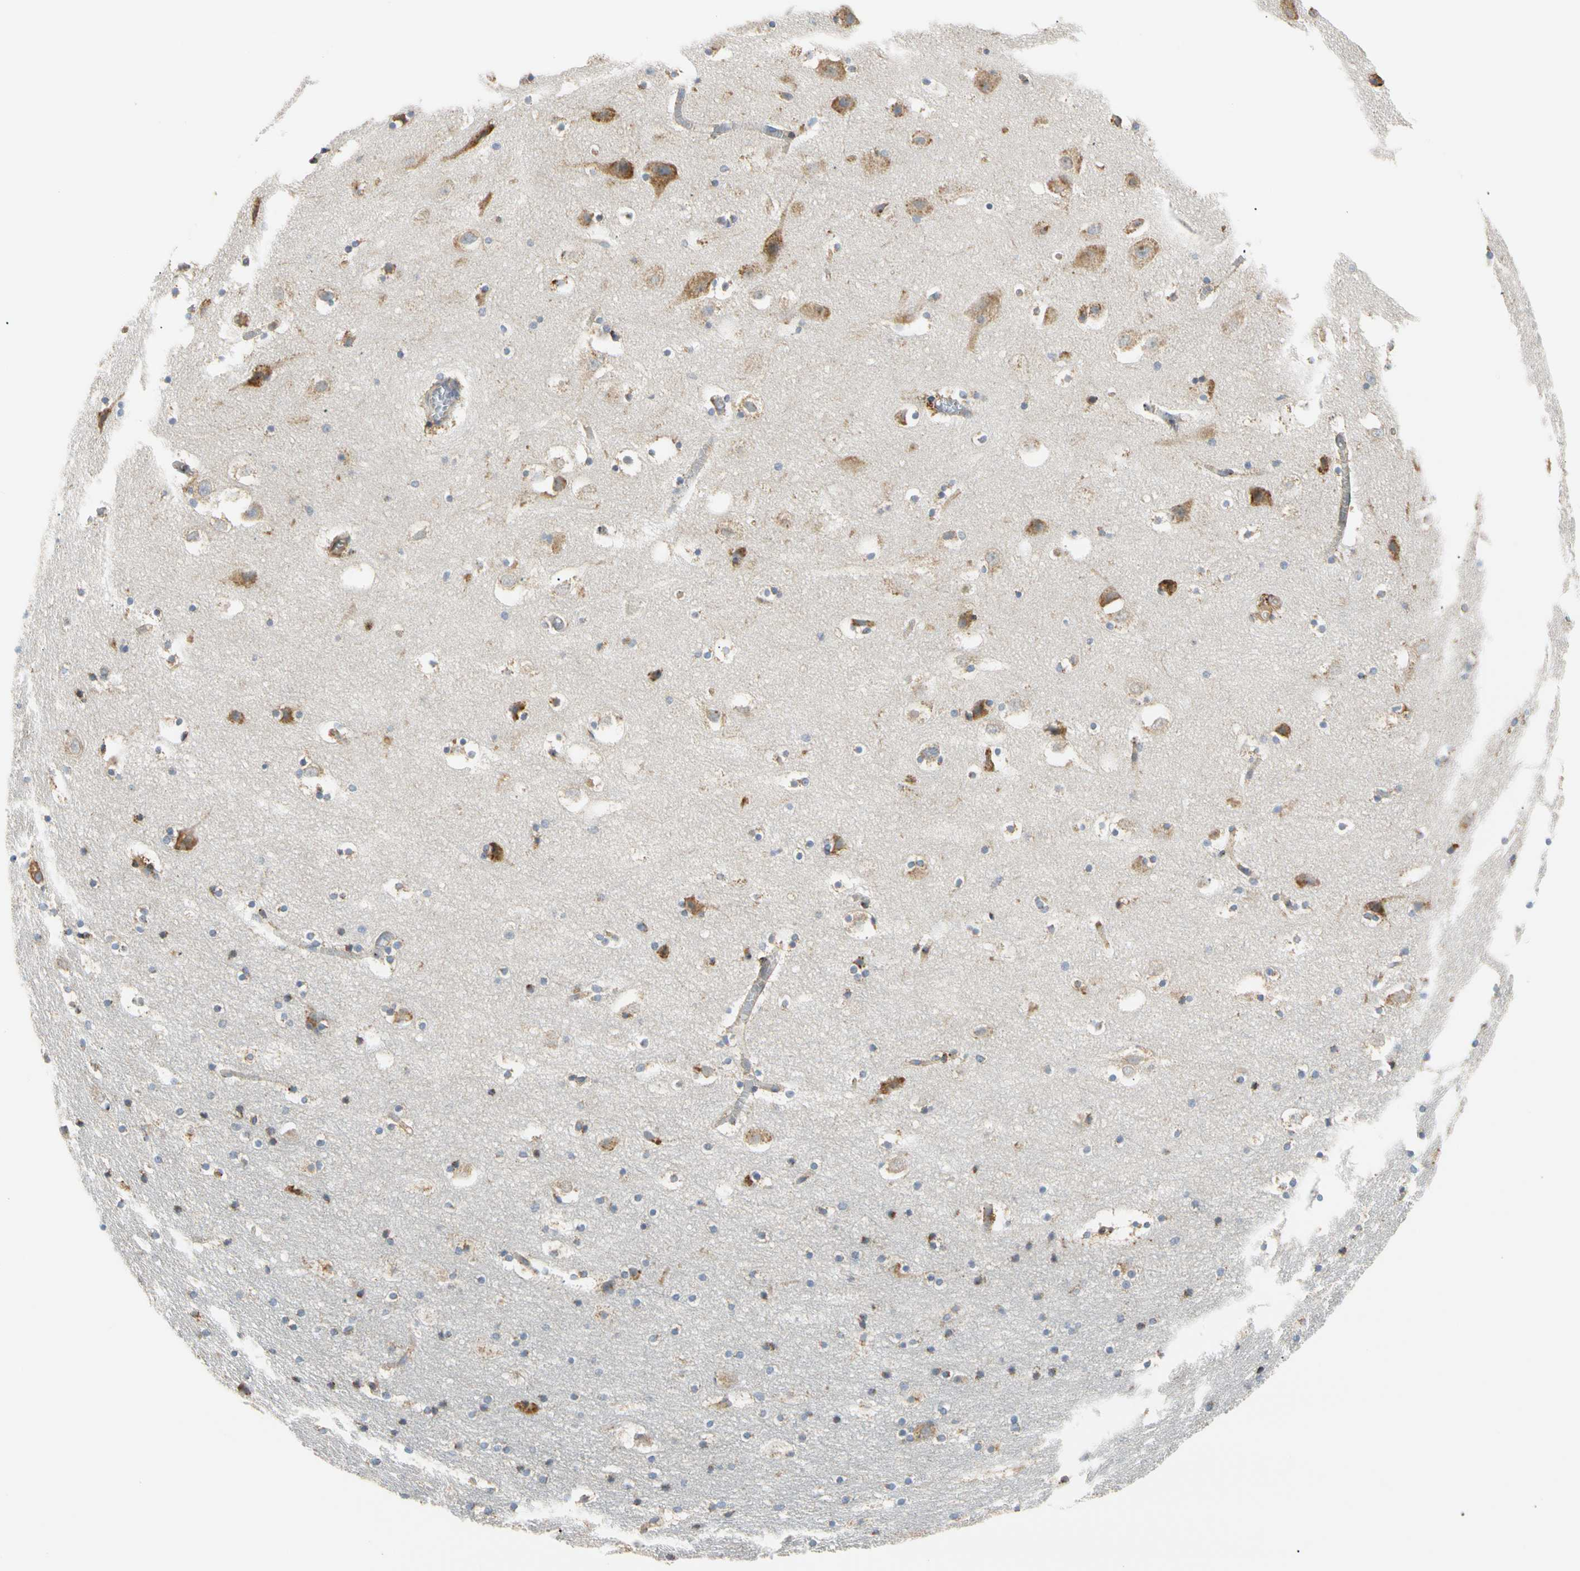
{"staining": {"intensity": "negative", "quantity": "none", "location": "none"}, "tissue": "hippocampus", "cell_type": "Glial cells", "image_type": "normal", "snomed": [{"axis": "morphology", "description": "Normal tissue, NOS"}, {"axis": "topography", "description": "Hippocampus"}], "caption": "A high-resolution image shows immunohistochemistry (IHC) staining of normal hippocampus, which shows no significant staining in glial cells. (Brightfield microscopy of DAB immunohistochemistry at high magnification).", "gene": "PLGRKT", "patient": {"sex": "male", "age": 45}}